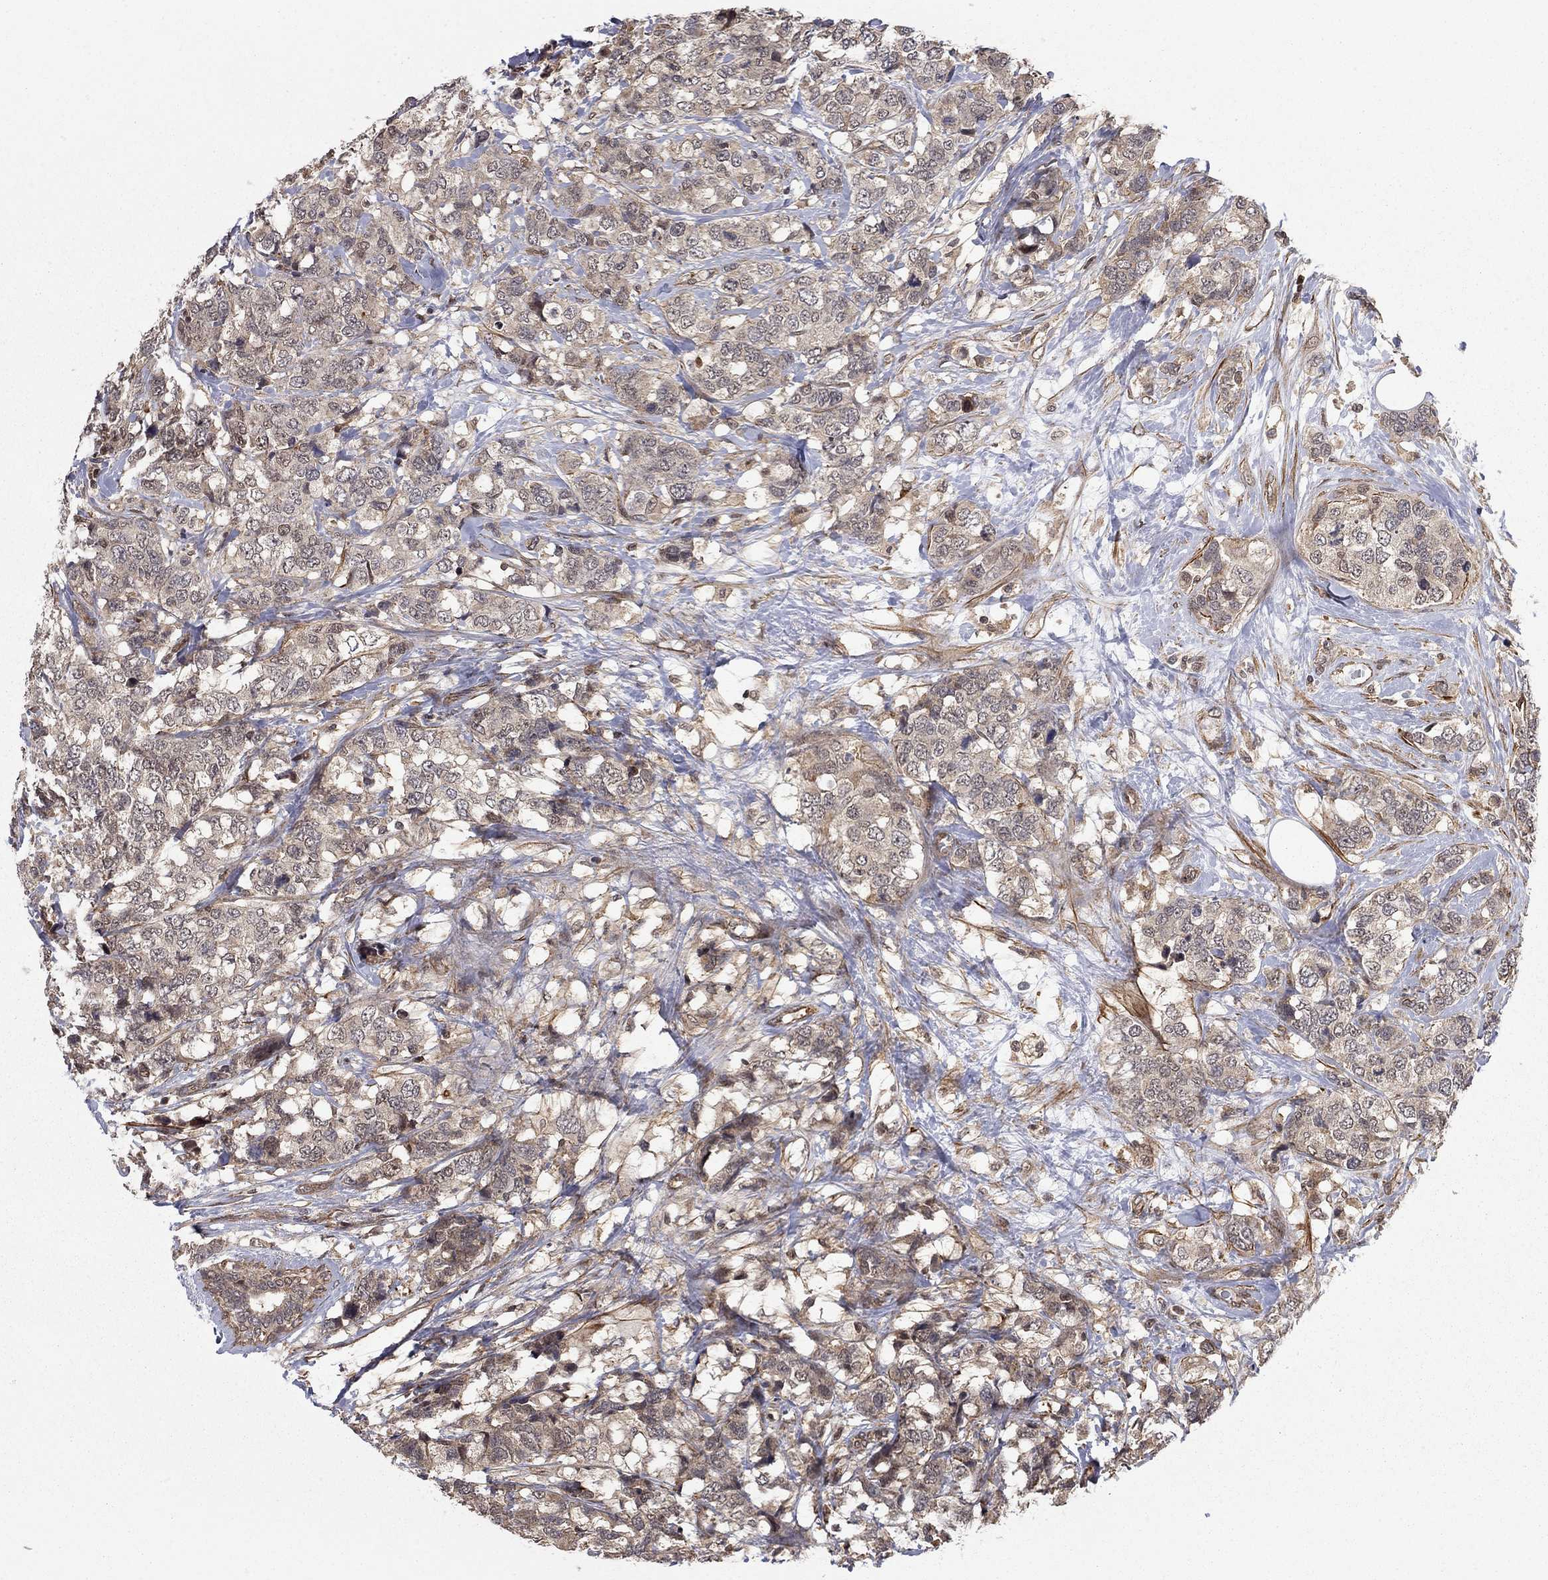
{"staining": {"intensity": "weak", "quantity": ">75%", "location": "cytoplasmic/membranous"}, "tissue": "breast cancer", "cell_type": "Tumor cells", "image_type": "cancer", "snomed": [{"axis": "morphology", "description": "Lobular carcinoma"}, {"axis": "topography", "description": "Breast"}], "caption": "Protein expression by IHC demonstrates weak cytoplasmic/membranous staining in approximately >75% of tumor cells in breast cancer (lobular carcinoma).", "gene": "TDP1", "patient": {"sex": "female", "age": 59}}